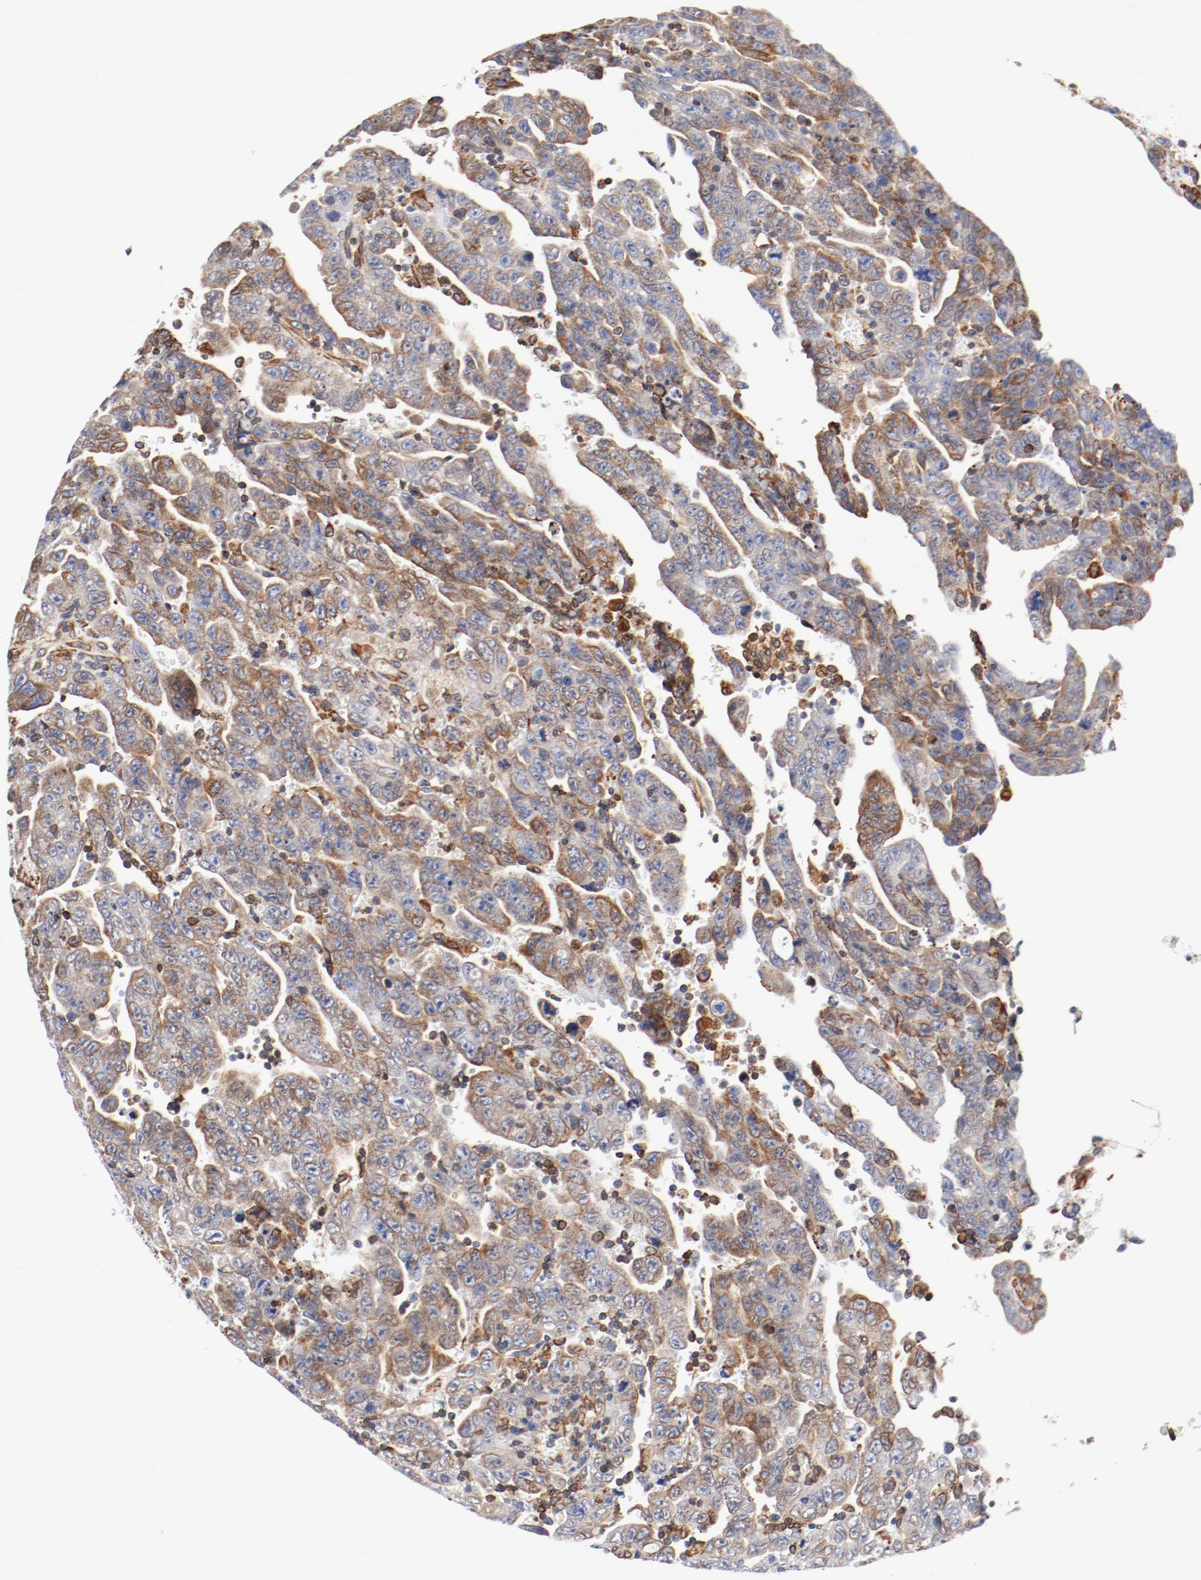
{"staining": {"intensity": "moderate", "quantity": ">75%", "location": "cytoplasmic/membranous"}, "tissue": "testis cancer", "cell_type": "Tumor cells", "image_type": "cancer", "snomed": [{"axis": "morphology", "description": "Carcinoma, Embryonal, NOS"}, {"axis": "topography", "description": "Testis"}], "caption": "This histopathology image shows immunohistochemistry staining of embryonal carcinoma (testis), with medium moderate cytoplasmic/membranous expression in about >75% of tumor cells.", "gene": "PDPK1", "patient": {"sex": "male", "age": 28}}